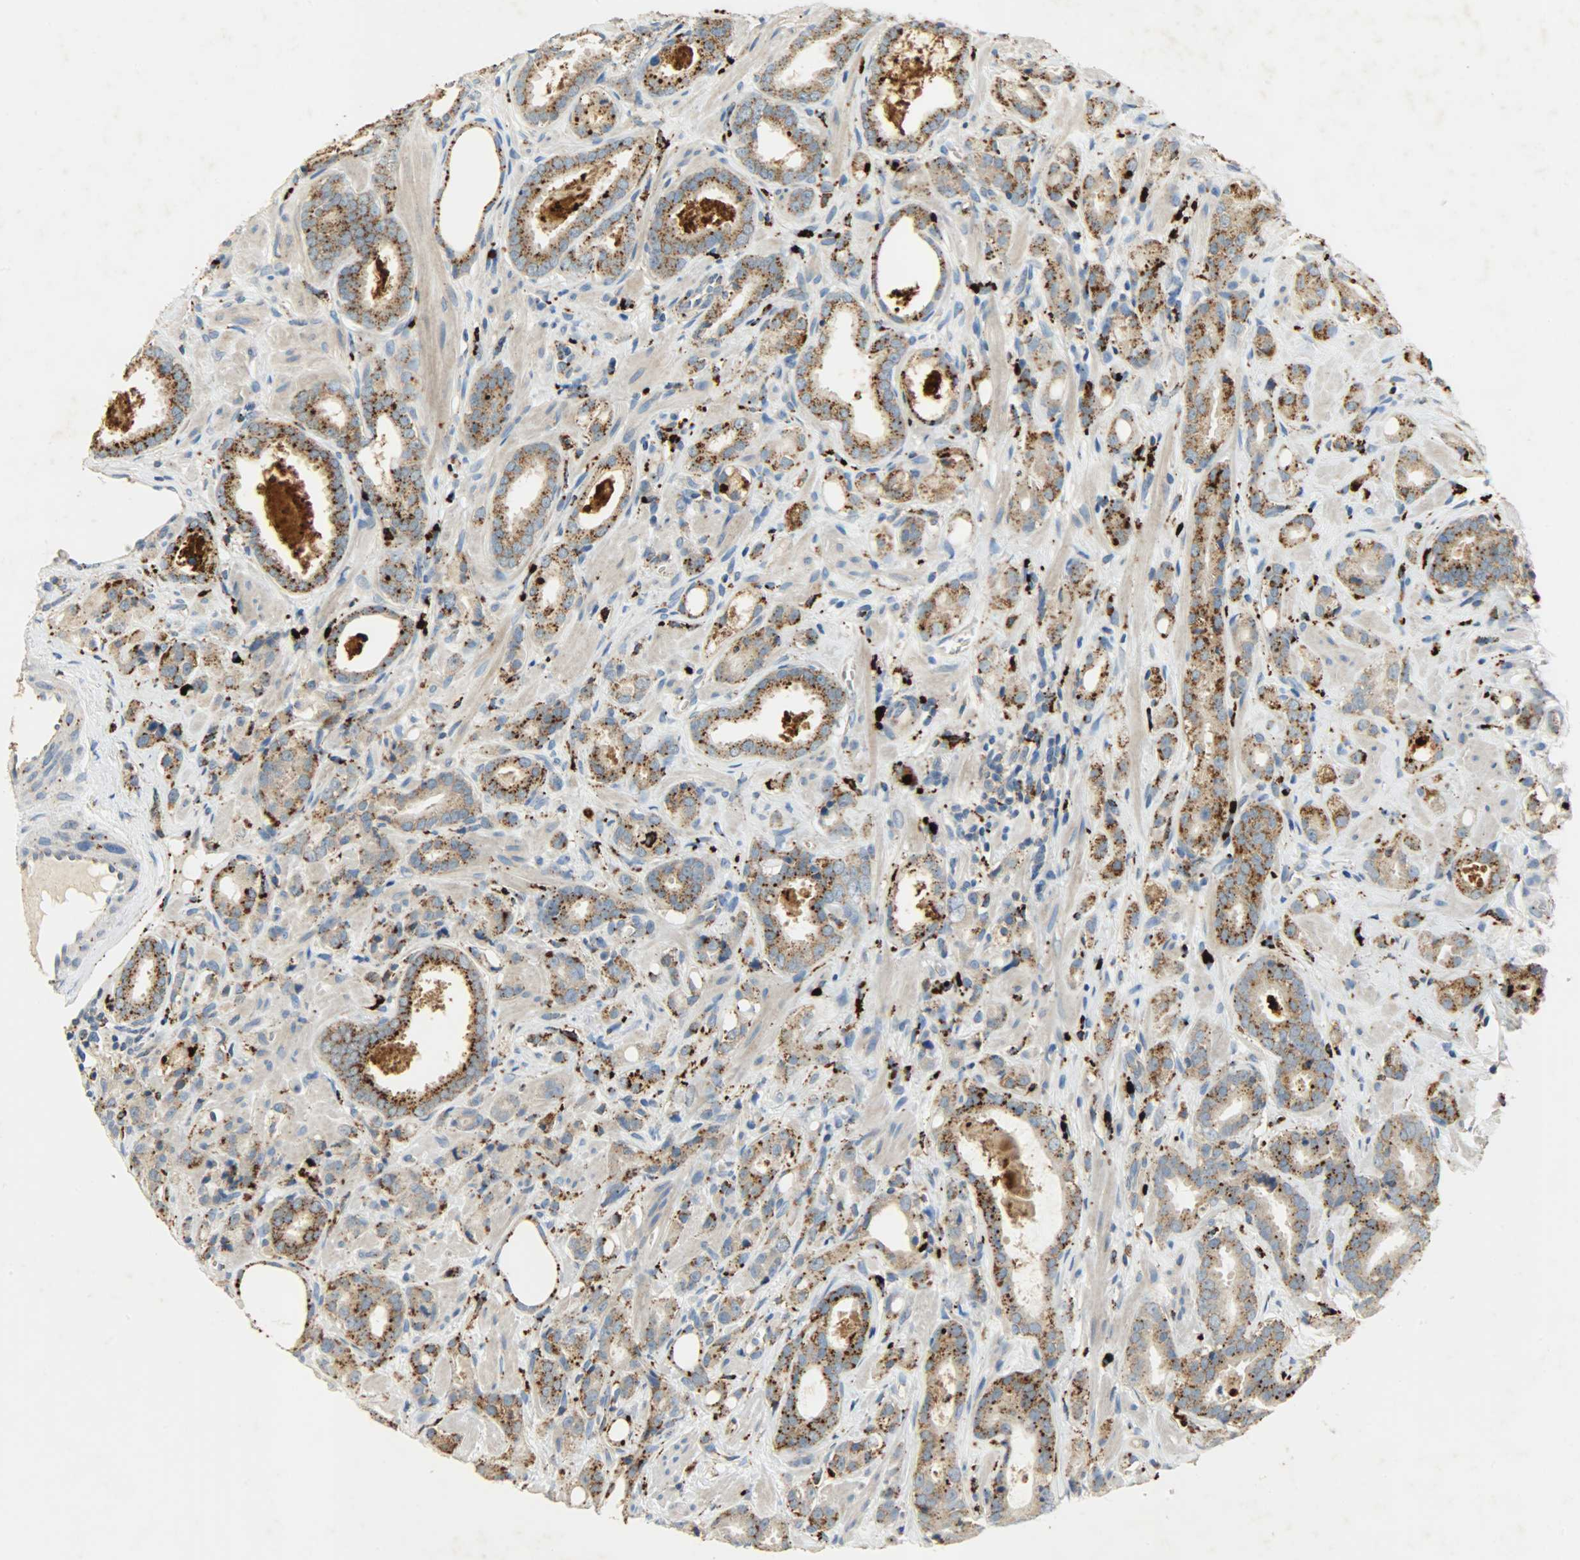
{"staining": {"intensity": "moderate", "quantity": ">75%", "location": "cytoplasmic/membranous"}, "tissue": "prostate cancer", "cell_type": "Tumor cells", "image_type": "cancer", "snomed": [{"axis": "morphology", "description": "Adenocarcinoma, Low grade"}, {"axis": "topography", "description": "Prostate"}], "caption": "Adenocarcinoma (low-grade) (prostate) stained for a protein reveals moderate cytoplasmic/membranous positivity in tumor cells.", "gene": "ASAH1", "patient": {"sex": "male", "age": 57}}